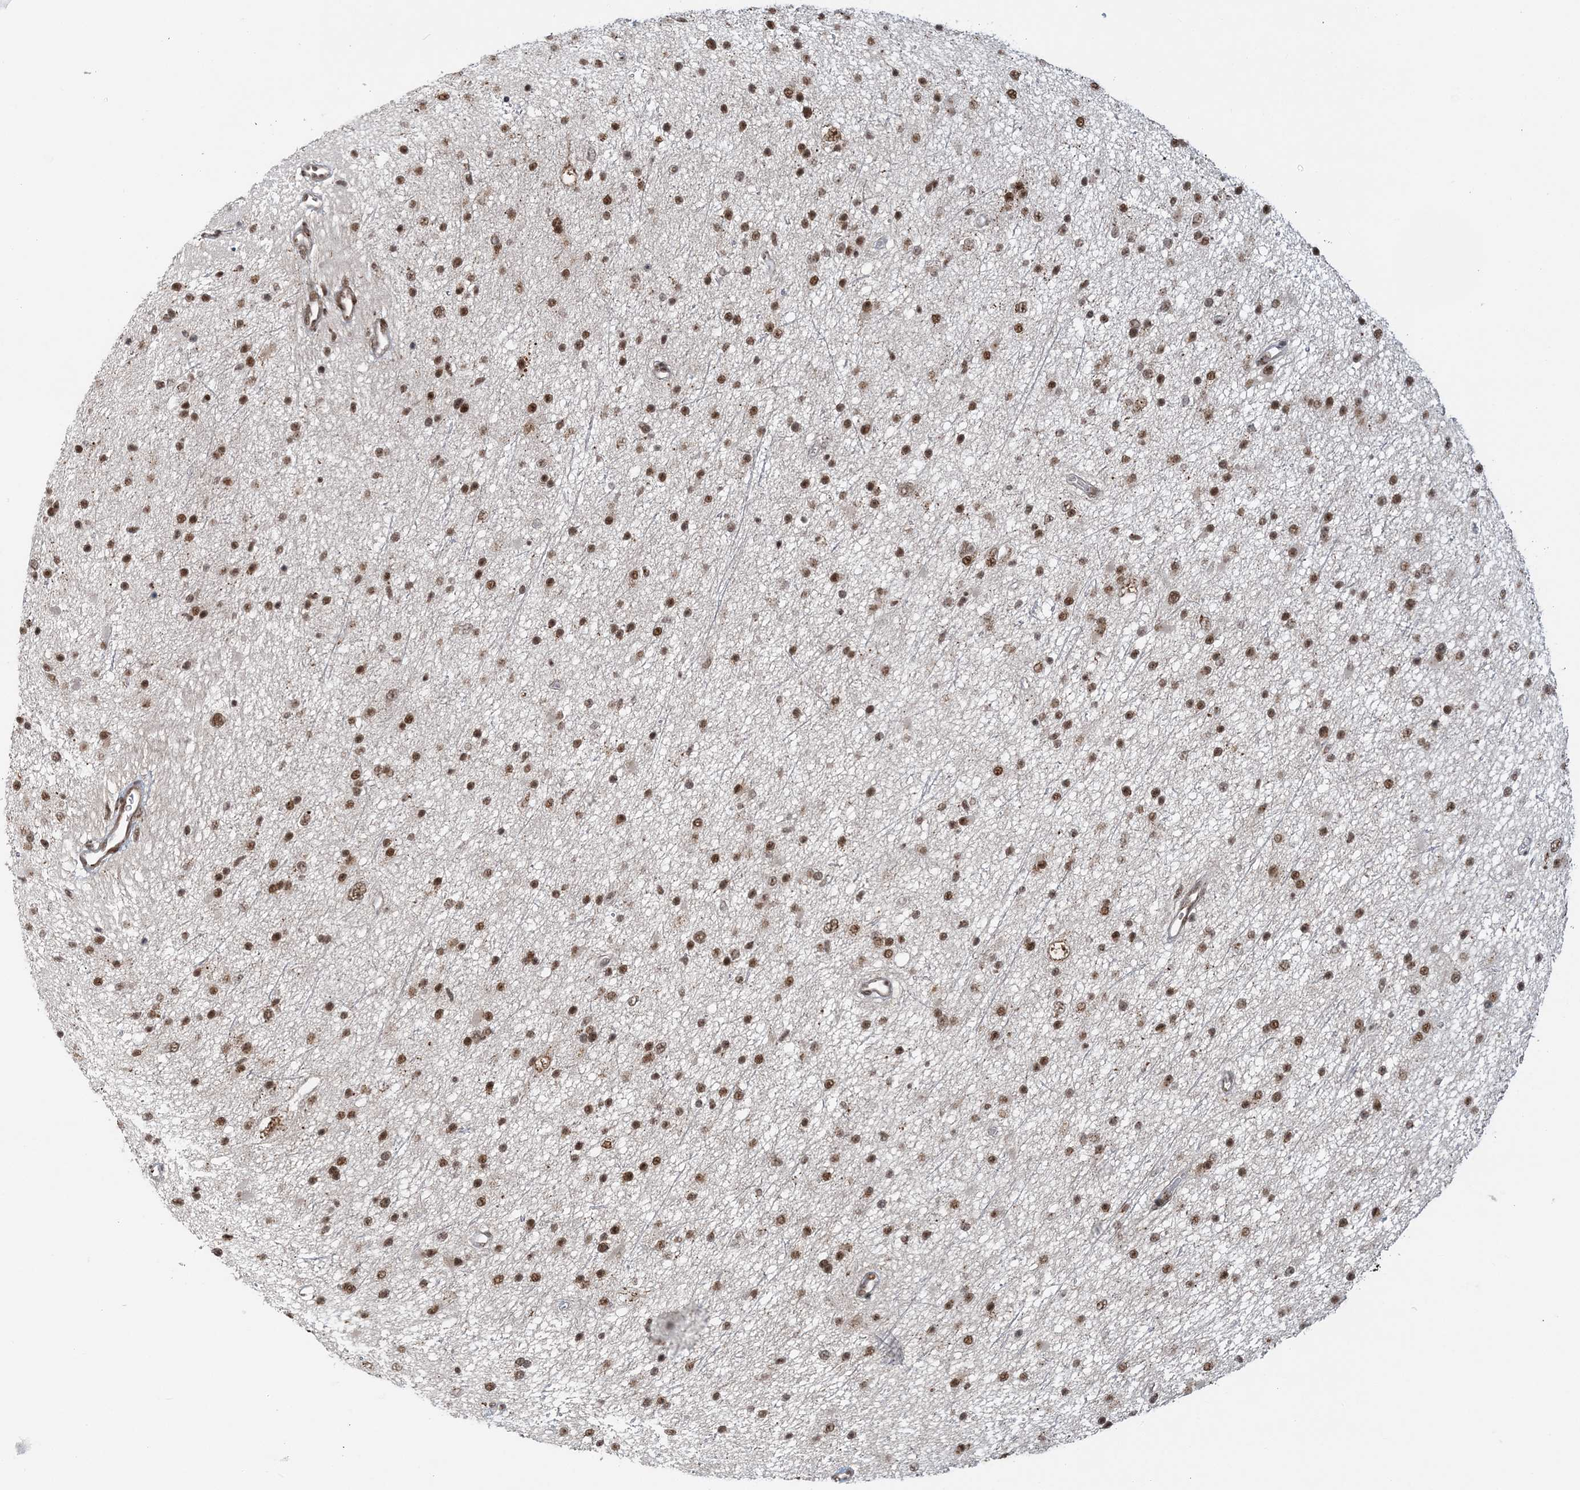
{"staining": {"intensity": "moderate", "quantity": ">75%", "location": "nuclear"}, "tissue": "glioma", "cell_type": "Tumor cells", "image_type": "cancer", "snomed": [{"axis": "morphology", "description": "Glioma, malignant, Low grade"}, {"axis": "topography", "description": "Cerebral cortex"}], "caption": "A histopathology image showing moderate nuclear expression in approximately >75% of tumor cells in glioma, as visualized by brown immunohistochemical staining.", "gene": "PLRG1", "patient": {"sex": "female", "age": 39}}